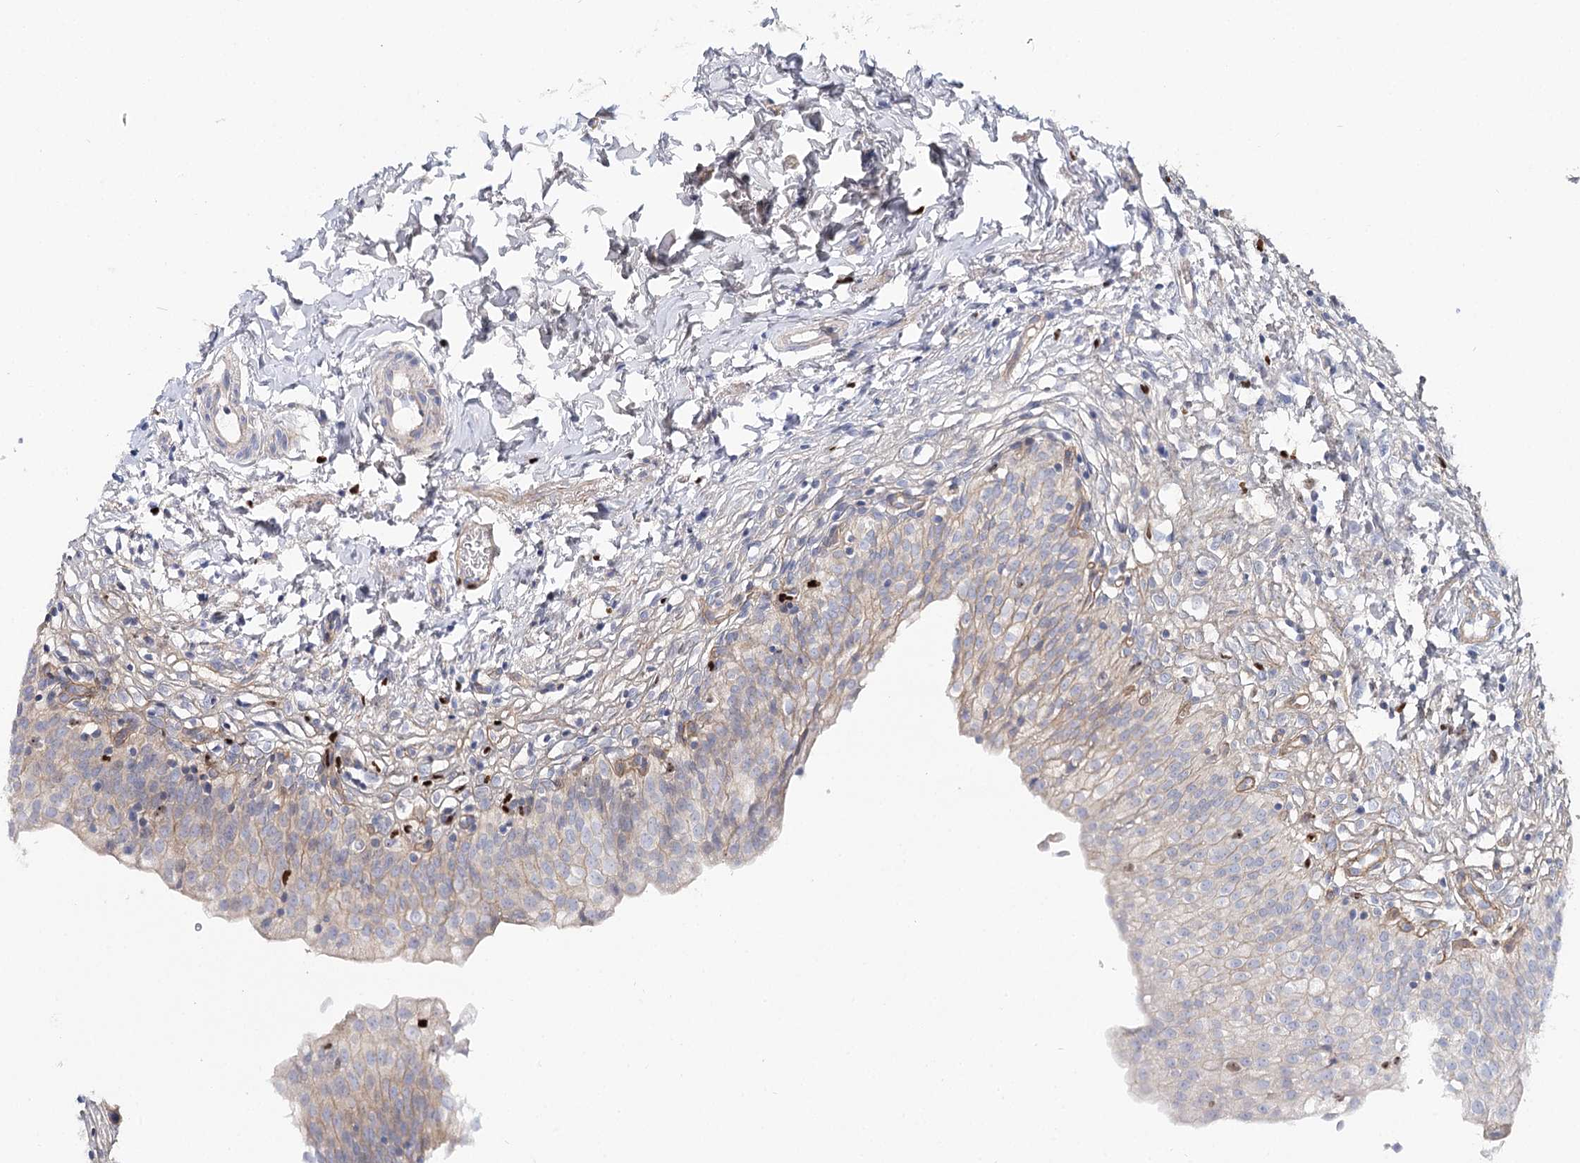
{"staining": {"intensity": "negative", "quantity": "none", "location": "none"}, "tissue": "urinary bladder", "cell_type": "Urothelial cells", "image_type": "normal", "snomed": [{"axis": "morphology", "description": "Normal tissue, NOS"}, {"axis": "topography", "description": "Urinary bladder"}], "caption": "A high-resolution micrograph shows IHC staining of unremarkable urinary bladder, which reveals no significant staining in urothelial cells. (DAB immunohistochemistry, high magnification).", "gene": "C11orf52", "patient": {"sex": "male", "age": 55}}